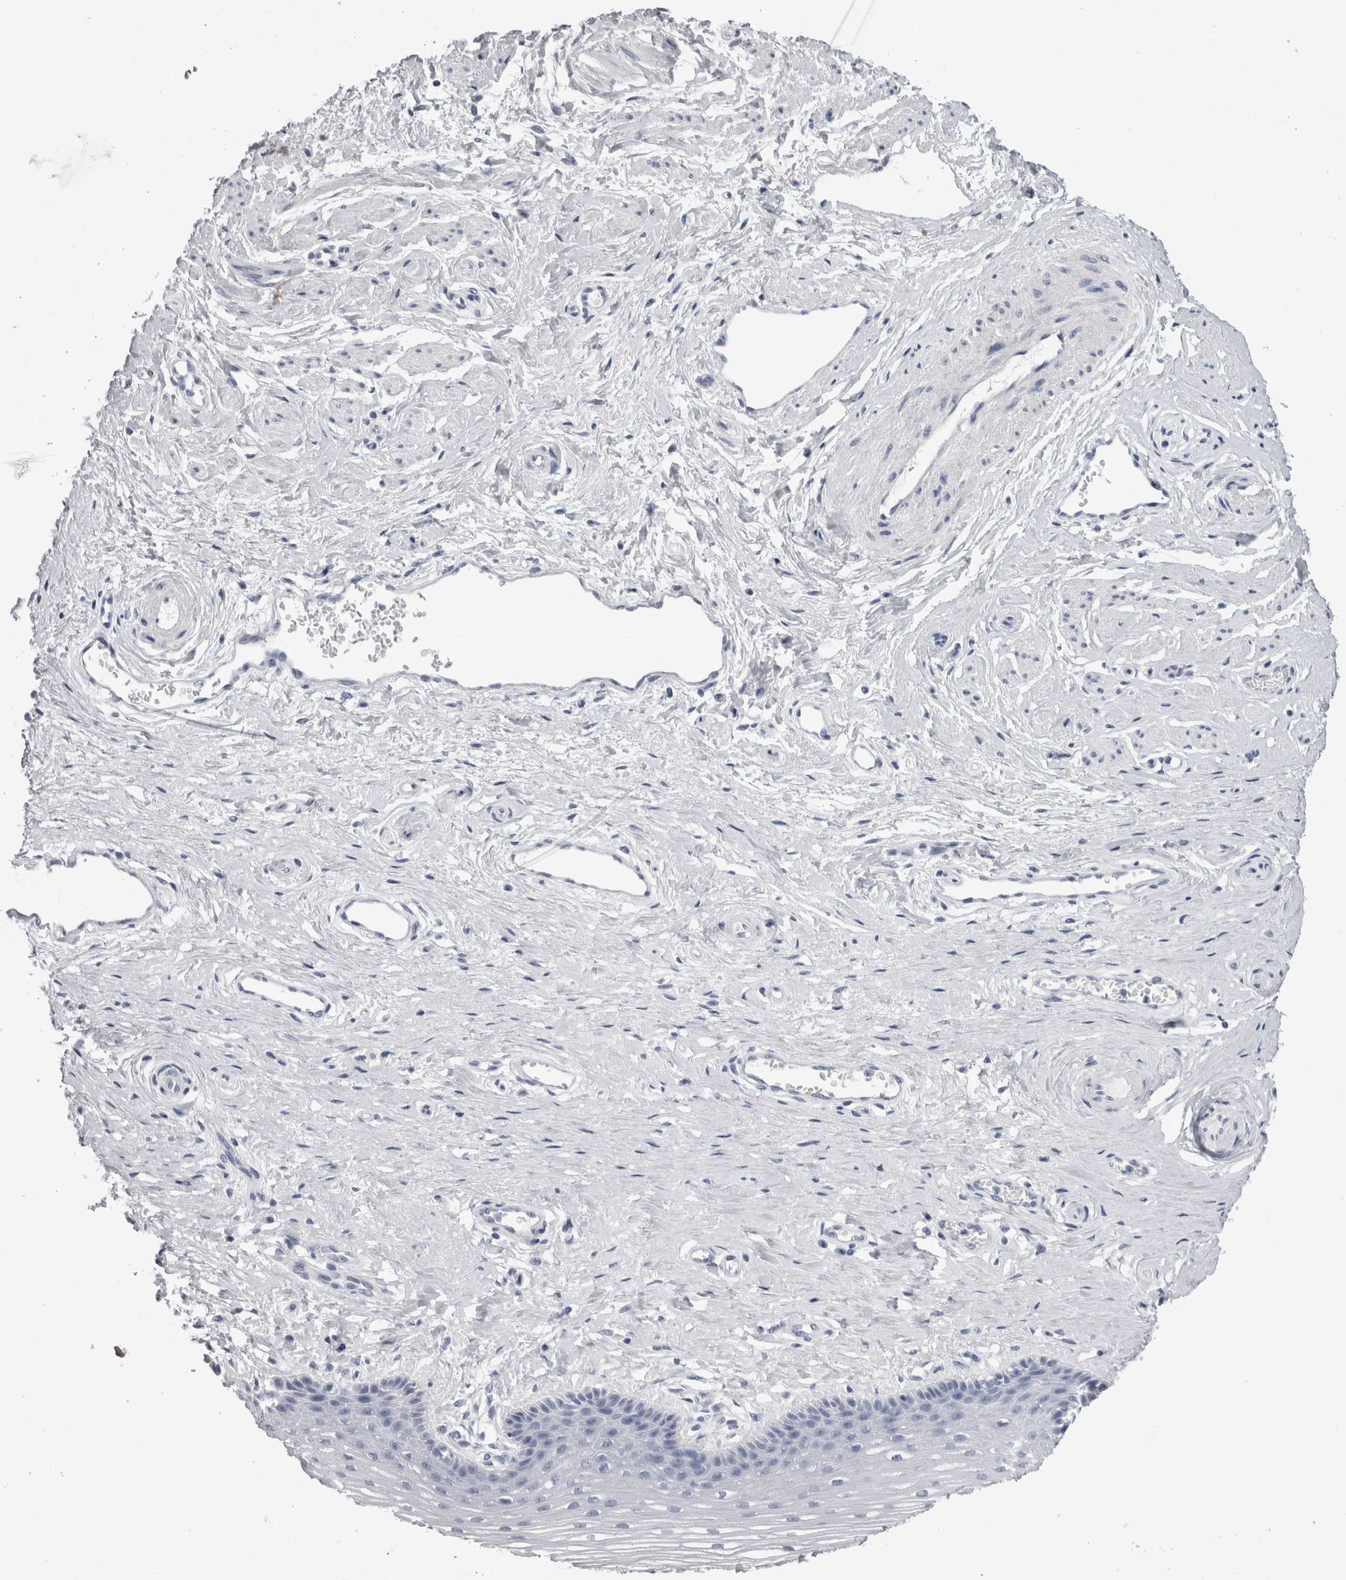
{"staining": {"intensity": "negative", "quantity": "none", "location": "none"}, "tissue": "vagina", "cell_type": "Squamous epithelial cells", "image_type": "normal", "snomed": [{"axis": "morphology", "description": "Normal tissue, NOS"}, {"axis": "topography", "description": "Vagina"}], "caption": "Immunohistochemistry (IHC) image of normal vagina stained for a protein (brown), which exhibits no expression in squamous epithelial cells. (Immunohistochemistry (IHC), brightfield microscopy, high magnification).", "gene": "AFMID", "patient": {"sex": "female", "age": 46}}